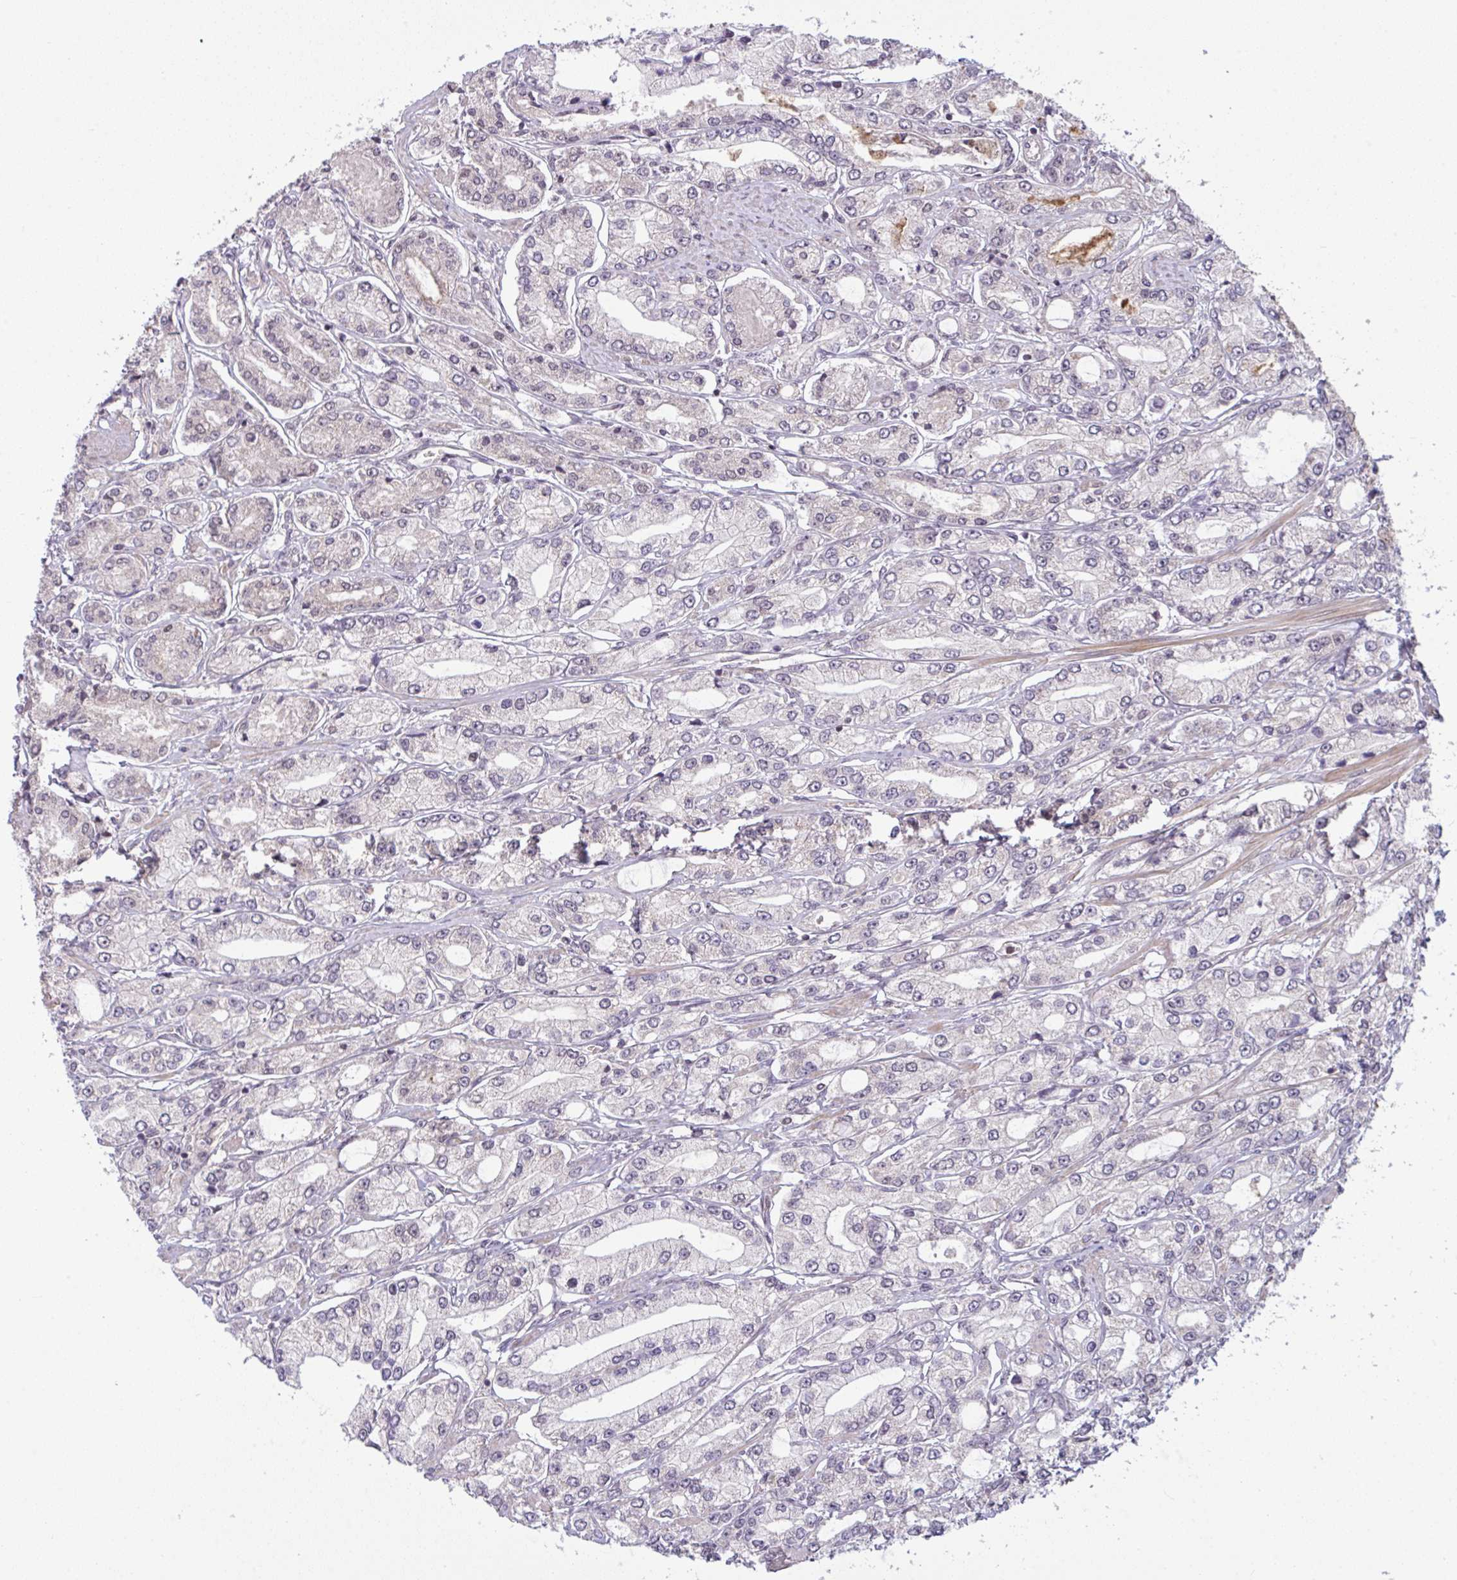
{"staining": {"intensity": "moderate", "quantity": "25%-75%", "location": "nuclear"}, "tissue": "prostate cancer", "cell_type": "Tumor cells", "image_type": "cancer", "snomed": [{"axis": "morphology", "description": "Adenocarcinoma, High grade"}, {"axis": "topography", "description": "Prostate"}], "caption": "This micrograph exhibits prostate cancer stained with immunohistochemistry (IHC) to label a protein in brown. The nuclear of tumor cells show moderate positivity for the protein. Nuclei are counter-stained blue.", "gene": "KLF2", "patient": {"sex": "male", "age": 66}}